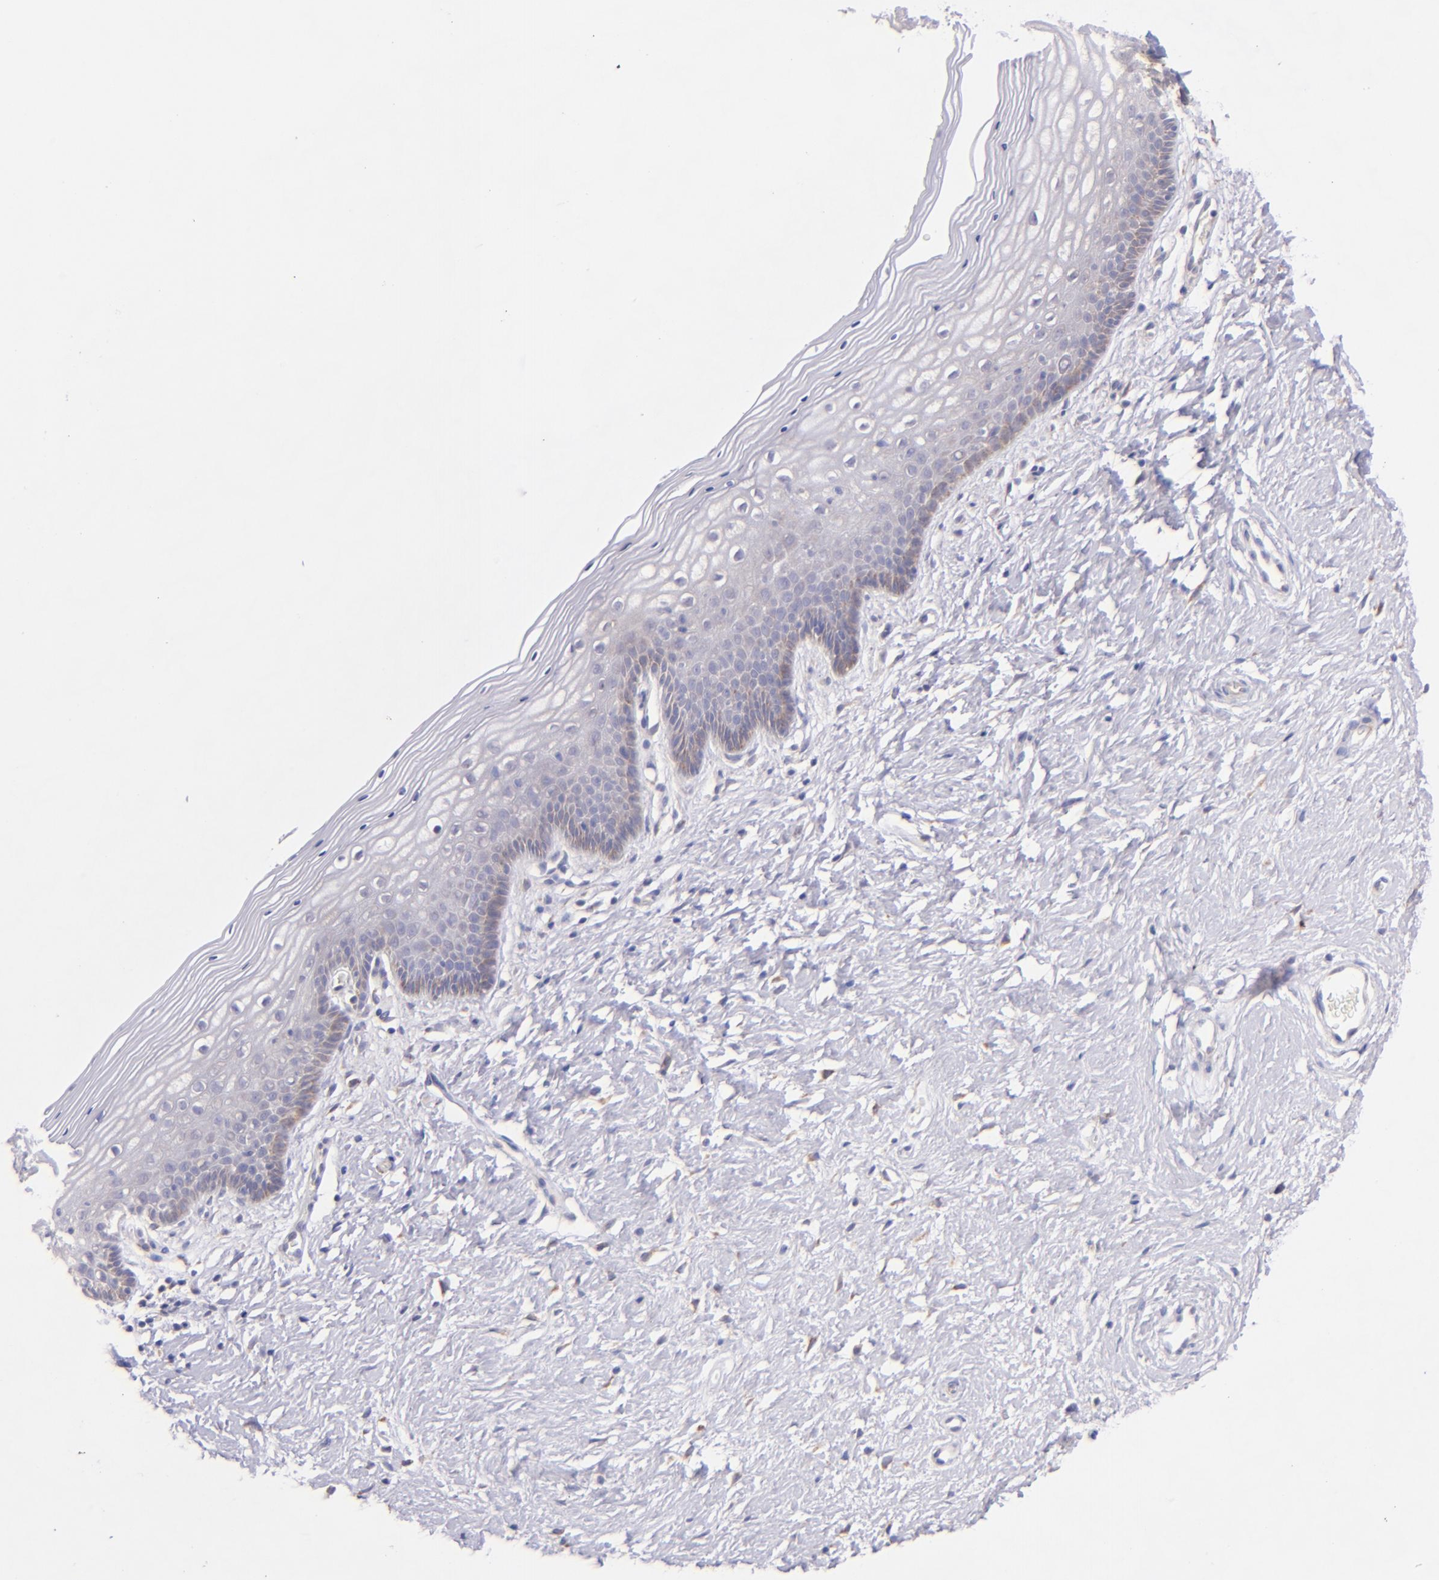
{"staining": {"intensity": "weak", "quantity": "<25%", "location": "cytoplasmic/membranous"}, "tissue": "vagina", "cell_type": "Squamous epithelial cells", "image_type": "normal", "snomed": [{"axis": "morphology", "description": "Normal tissue, NOS"}, {"axis": "topography", "description": "Vagina"}], "caption": "A micrograph of vagina stained for a protein displays no brown staining in squamous epithelial cells.", "gene": "SH2D4A", "patient": {"sex": "female", "age": 46}}